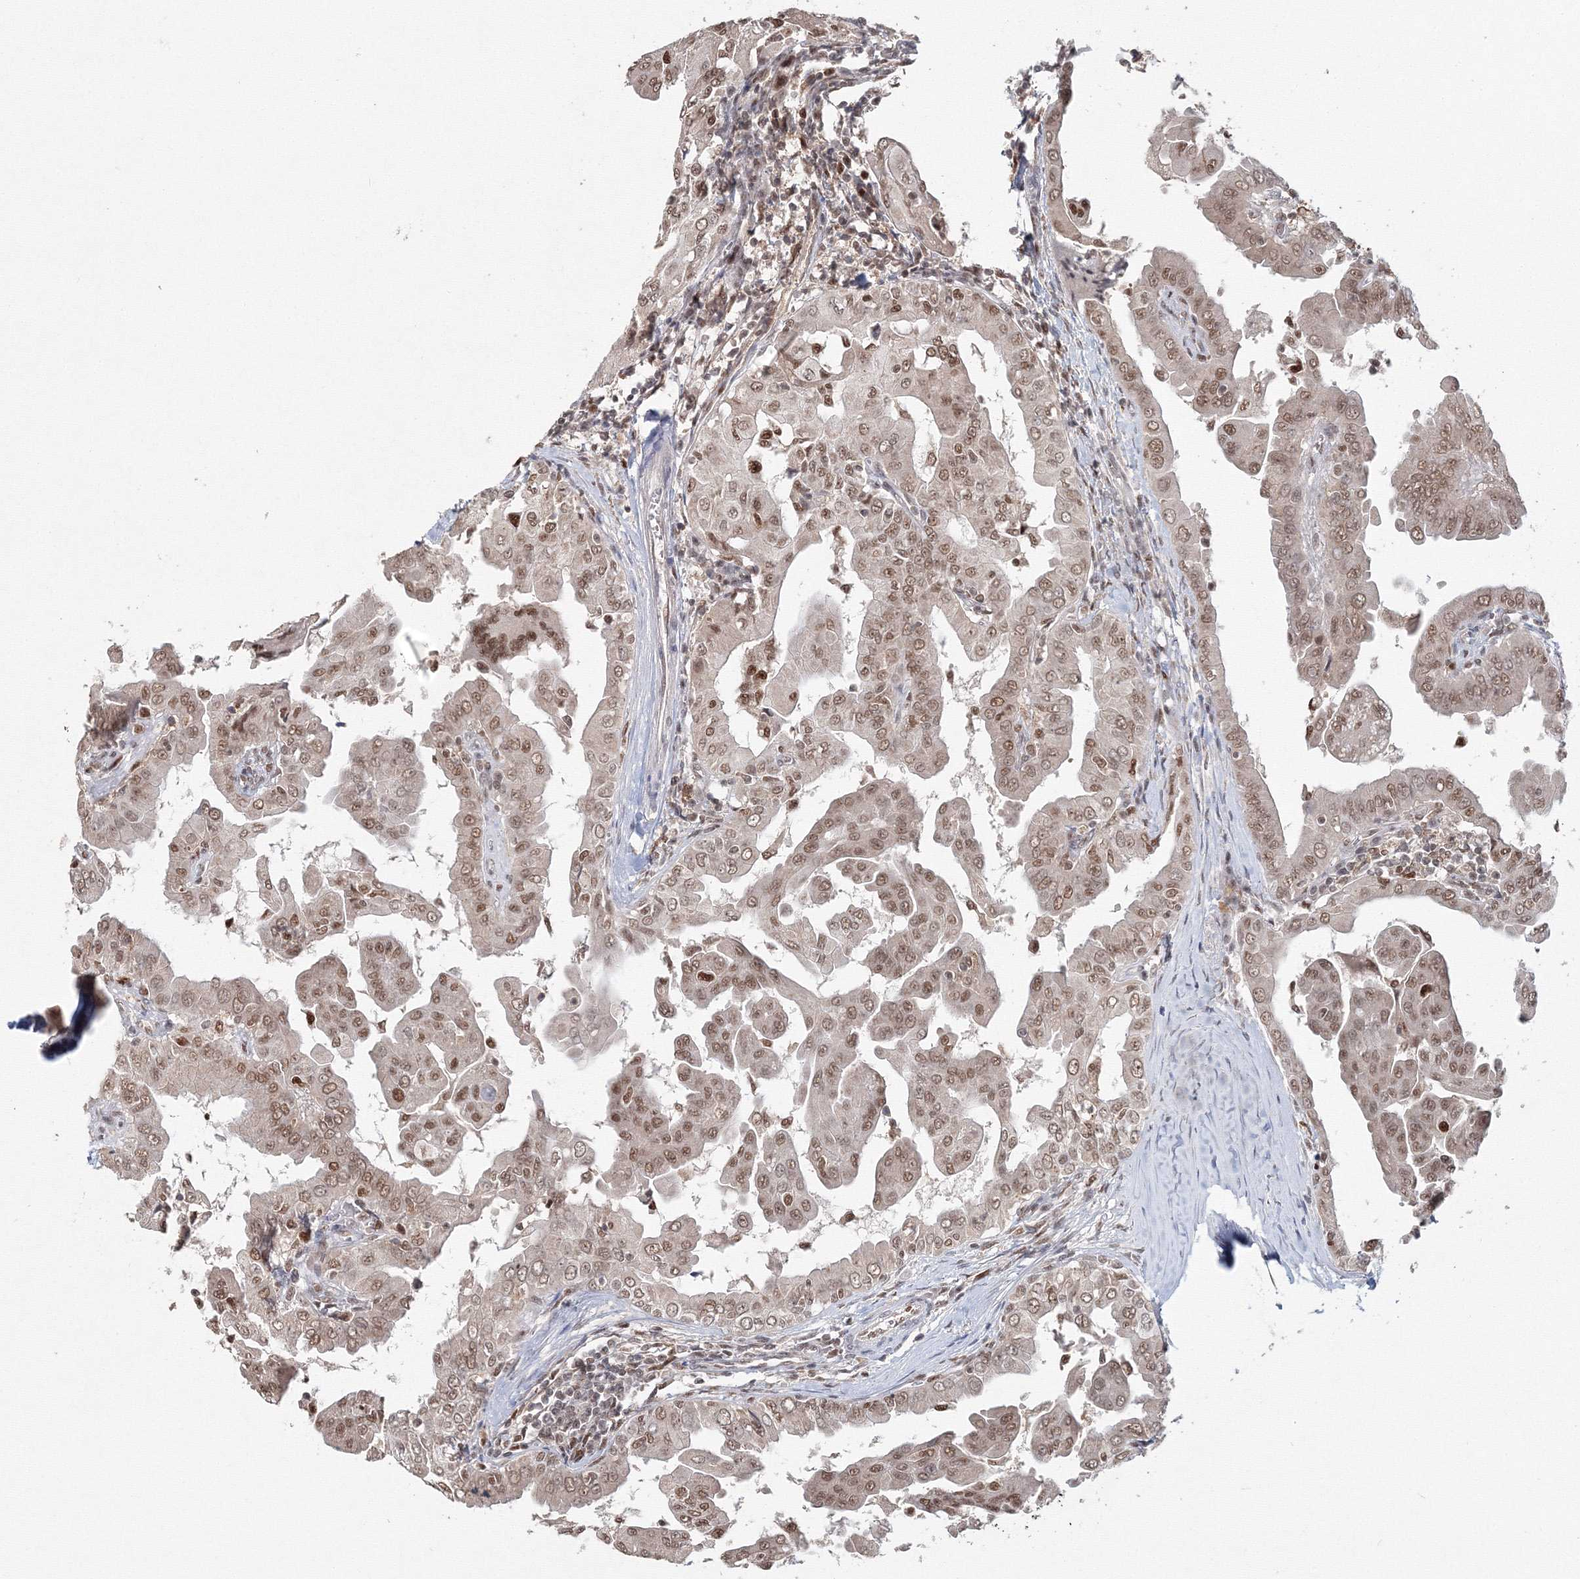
{"staining": {"intensity": "moderate", "quantity": ">75%", "location": "nuclear"}, "tissue": "thyroid cancer", "cell_type": "Tumor cells", "image_type": "cancer", "snomed": [{"axis": "morphology", "description": "Papillary adenocarcinoma, NOS"}, {"axis": "topography", "description": "Thyroid gland"}], "caption": "Human thyroid cancer (papillary adenocarcinoma) stained for a protein (brown) exhibits moderate nuclear positive positivity in about >75% of tumor cells.", "gene": "IWS1", "patient": {"sex": "male", "age": 33}}